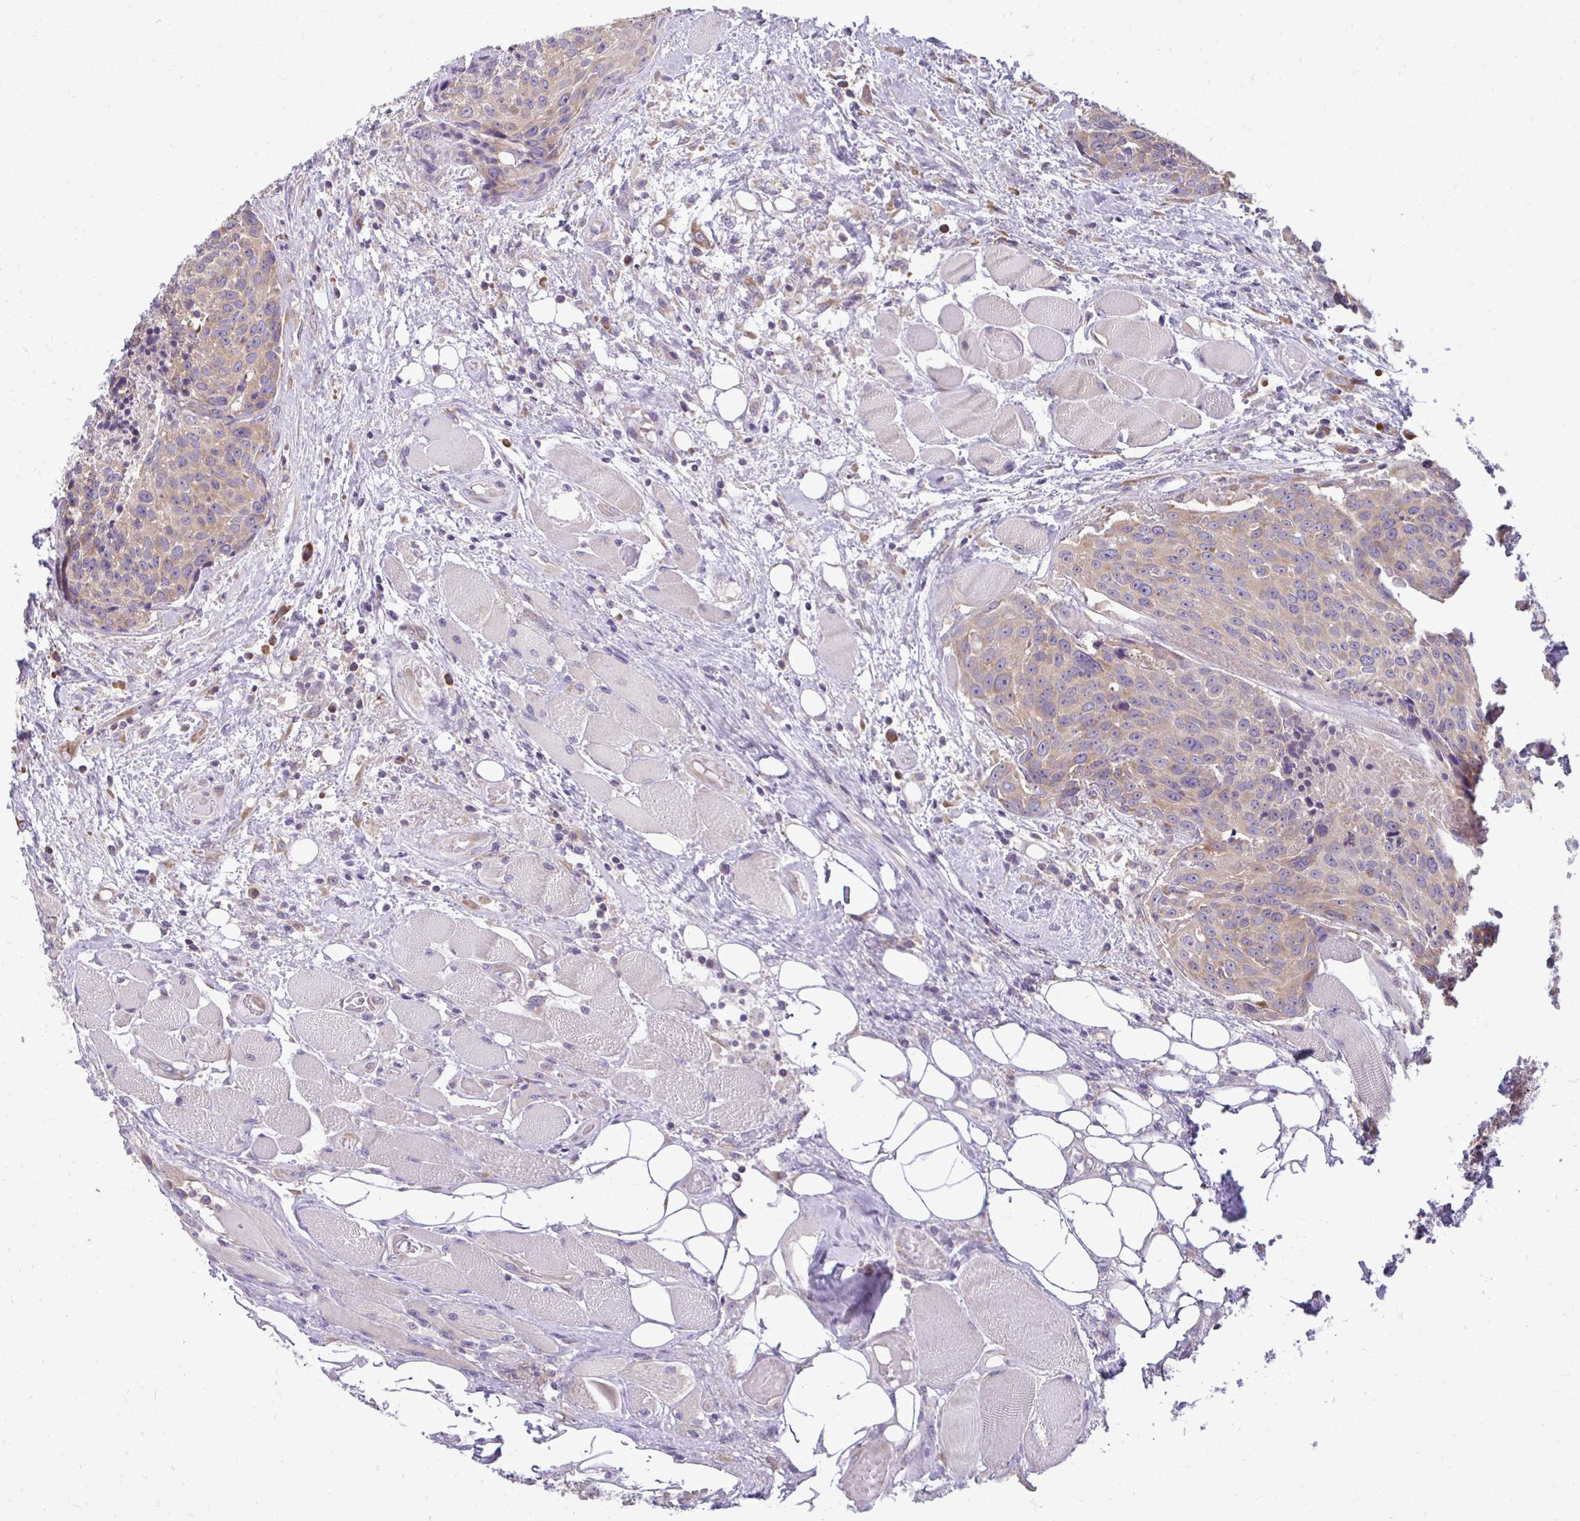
{"staining": {"intensity": "weak", "quantity": ">75%", "location": "cytoplasmic/membranous"}, "tissue": "head and neck cancer", "cell_type": "Tumor cells", "image_type": "cancer", "snomed": [{"axis": "morphology", "description": "Squamous cell carcinoma, NOS"}, {"axis": "topography", "description": "Oral tissue"}, {"axis": "topography", "description": "Head-Neck"}], "caption": "A micrograph of human head and neck cancer (squamous cell carcinoma) stained for a protein exhibits weak cytoplasmic/membranous brown staining in tumor cells. (IHC, brightfield microscopy, high magnification).", "gene": "RPLP2", "patient": {"sex": "male", "age": 64}}